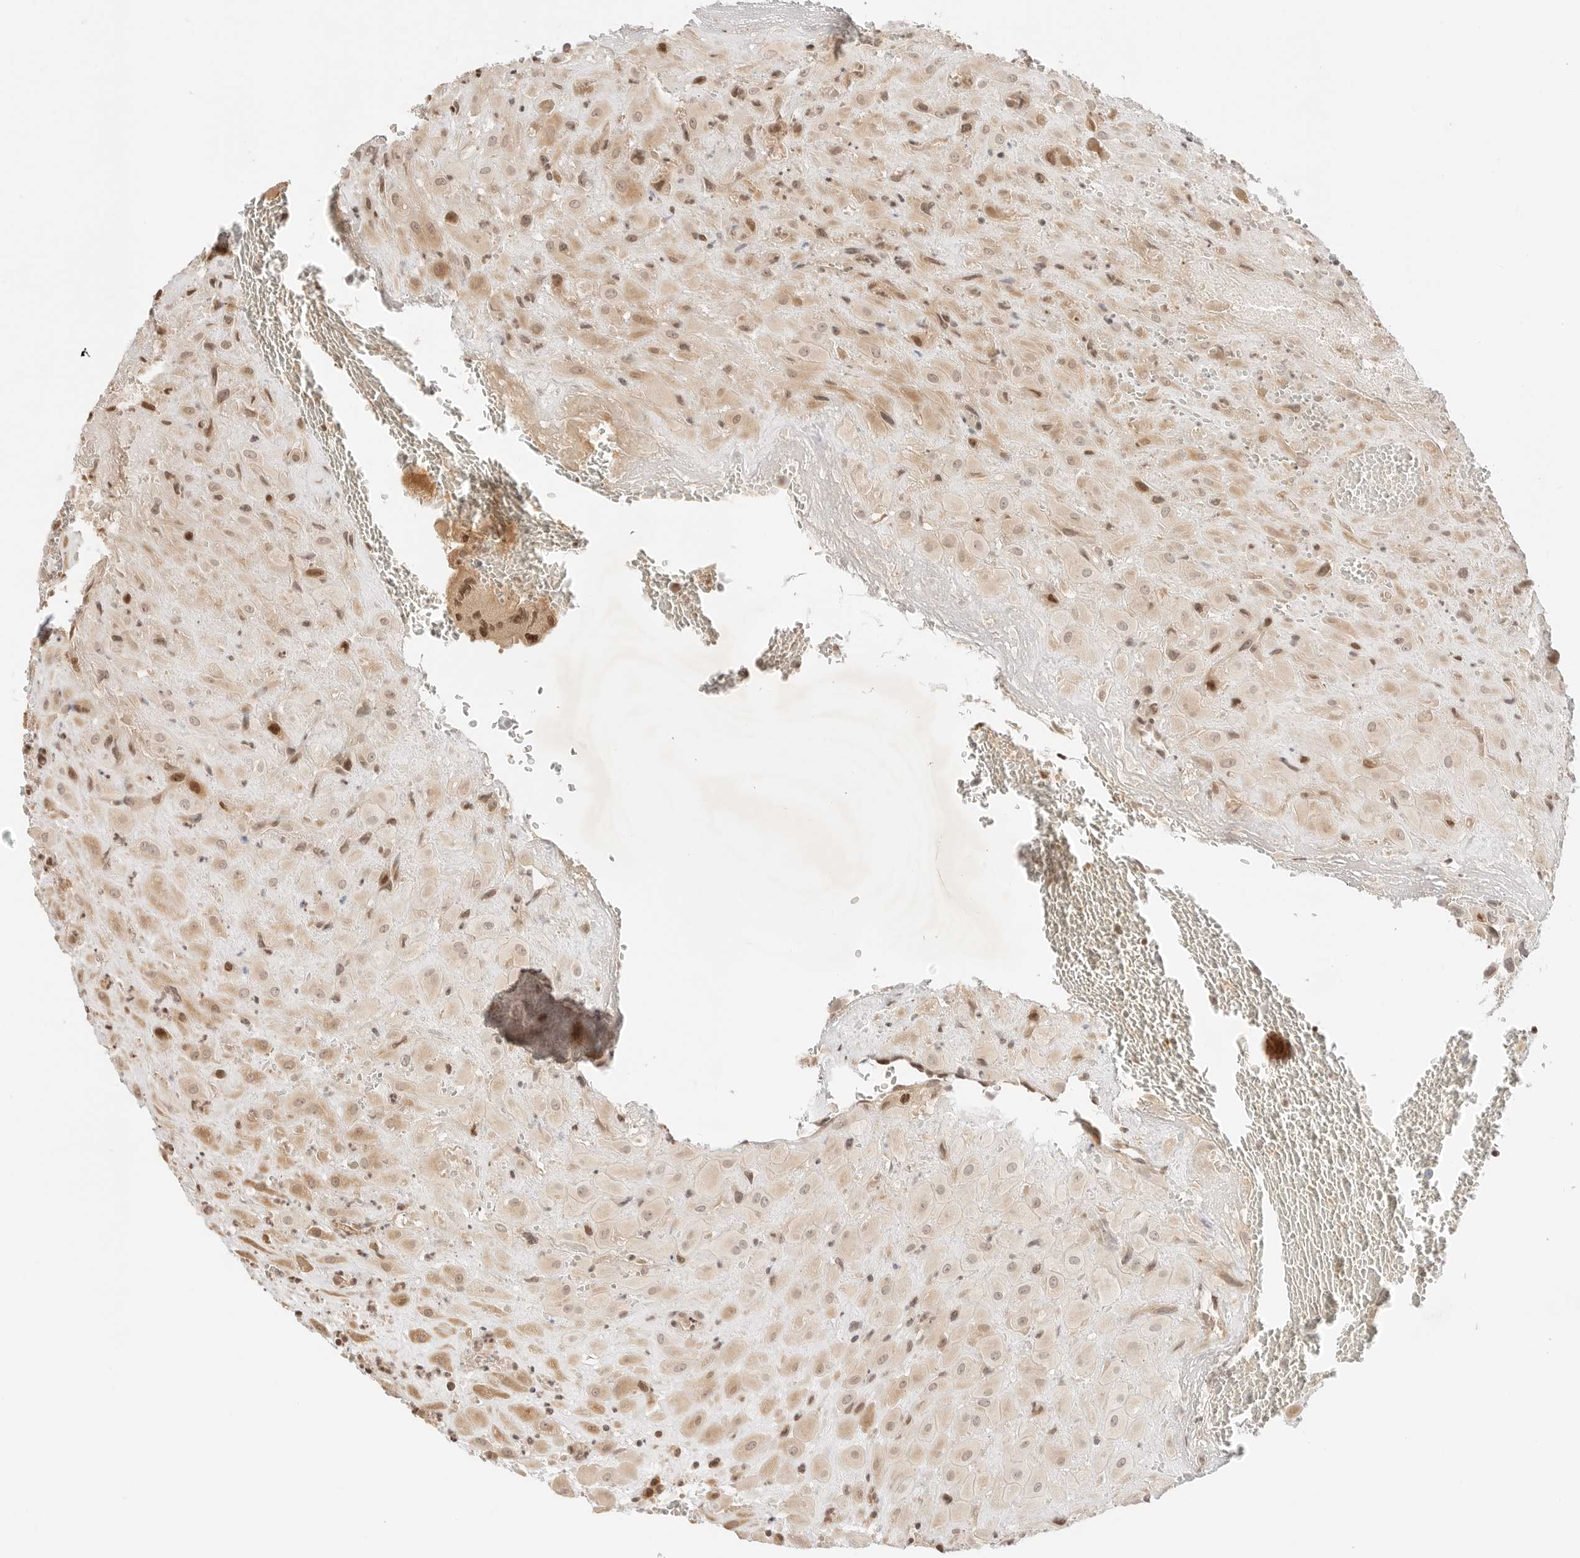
{"staining": {"intensity": "strong", "quantity": "25%-75%", "location": "cytoplasmic/membranous,nuclear"}, "tissue": "placenta", "cell_type": "Decidual cells", "image_type": "normal", "snomed": [{"axis": "morphology", "description": "Normal tissue, NOS"}, {"axis": "topography", "description": "Placenta"}], "caption": "IHC photomicrograph of normal placenta: placenta stained using immunohistochemistry demonstrates high levels of strong protein expression localized specifically in the cytoplasmic/membranous,nuclear of decidual cells, appearing as a cytoplasmic/membranous,nuclear brown color.", "gene": "RPS6KL1", "patient": {"sex": "female", "age": 35}}